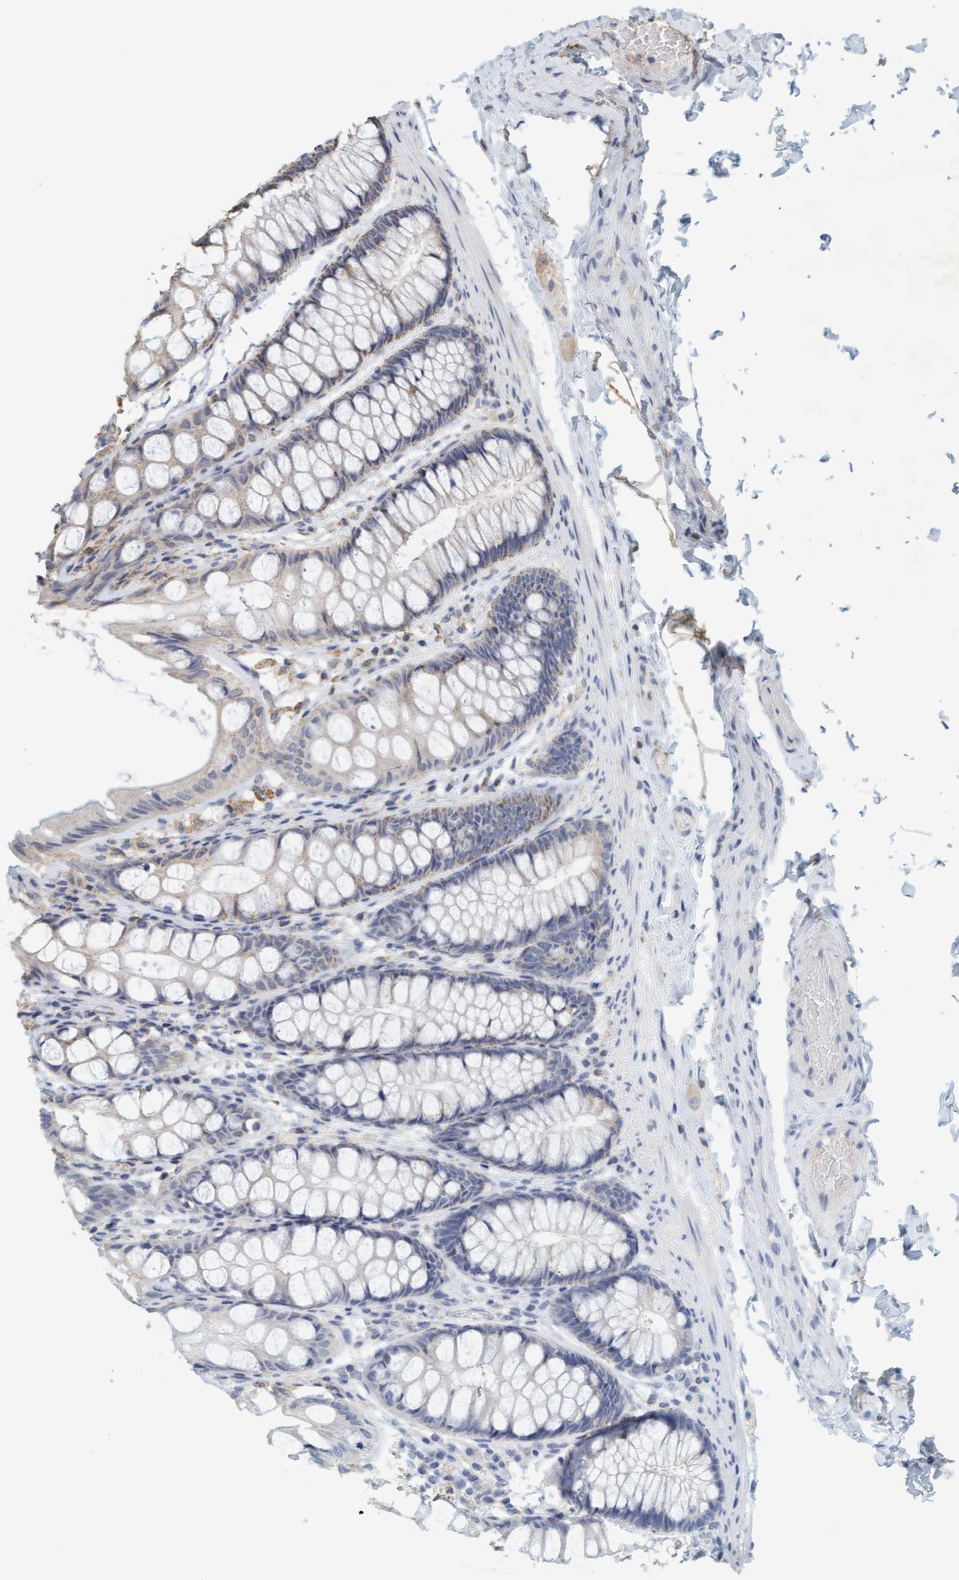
{"staining": {"intensity": "negative", "quantity": "none", "location": "none"}, "tissue": "colon", "cell_type": "Endothelial cells", "image_type": "normal", "snomed": [{"axis": "morphology", "description": "Normal tissue, NOS"}, {"axis": "topography", "description": "Colon"}], "caption": "Micrograph shows no significant protein expression in endothelial cells of normal colon. (Brightfield microscopy of DAB (3,3'-diaminobenzidine) IHC at high magnification).", "gene": "VSIG8", "patient": {"sex": "male", "age": 47}}